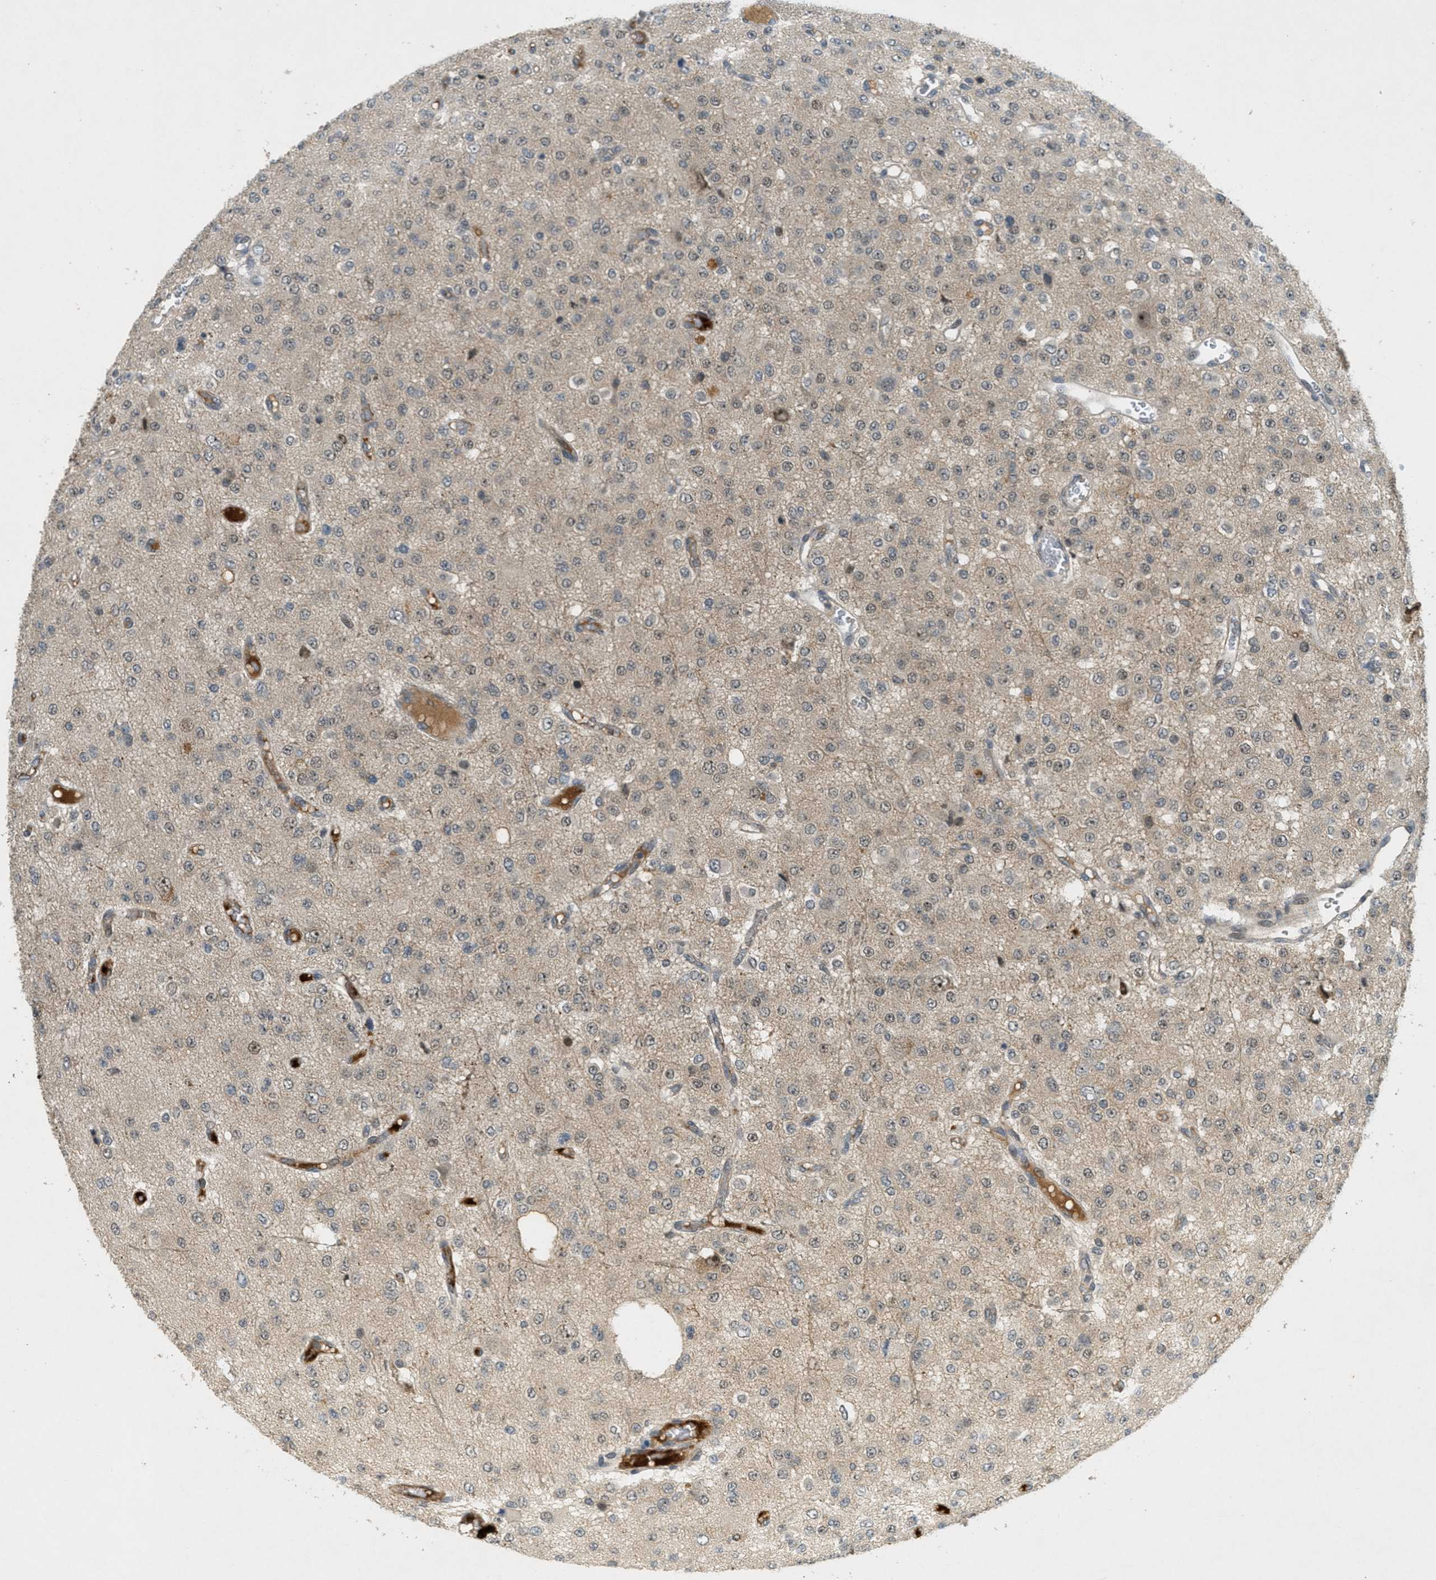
{"staining": {"intensity": "negative", "quantity": "none", "location": "none"}, "tissue": "glioma", "cell_type": "Tumor cells", "image_type": "cancer", "snomed": [{"axis": "morphology", "description": "Glioma, malignant, Low grade"}, {"axis": "topography", "description": "Brain"}], "caption": "Tumor cells show no significant staining in malignant glioma (low-grade).", "gene": "STK11", "patient": {"sex": "male", "age": 38}}